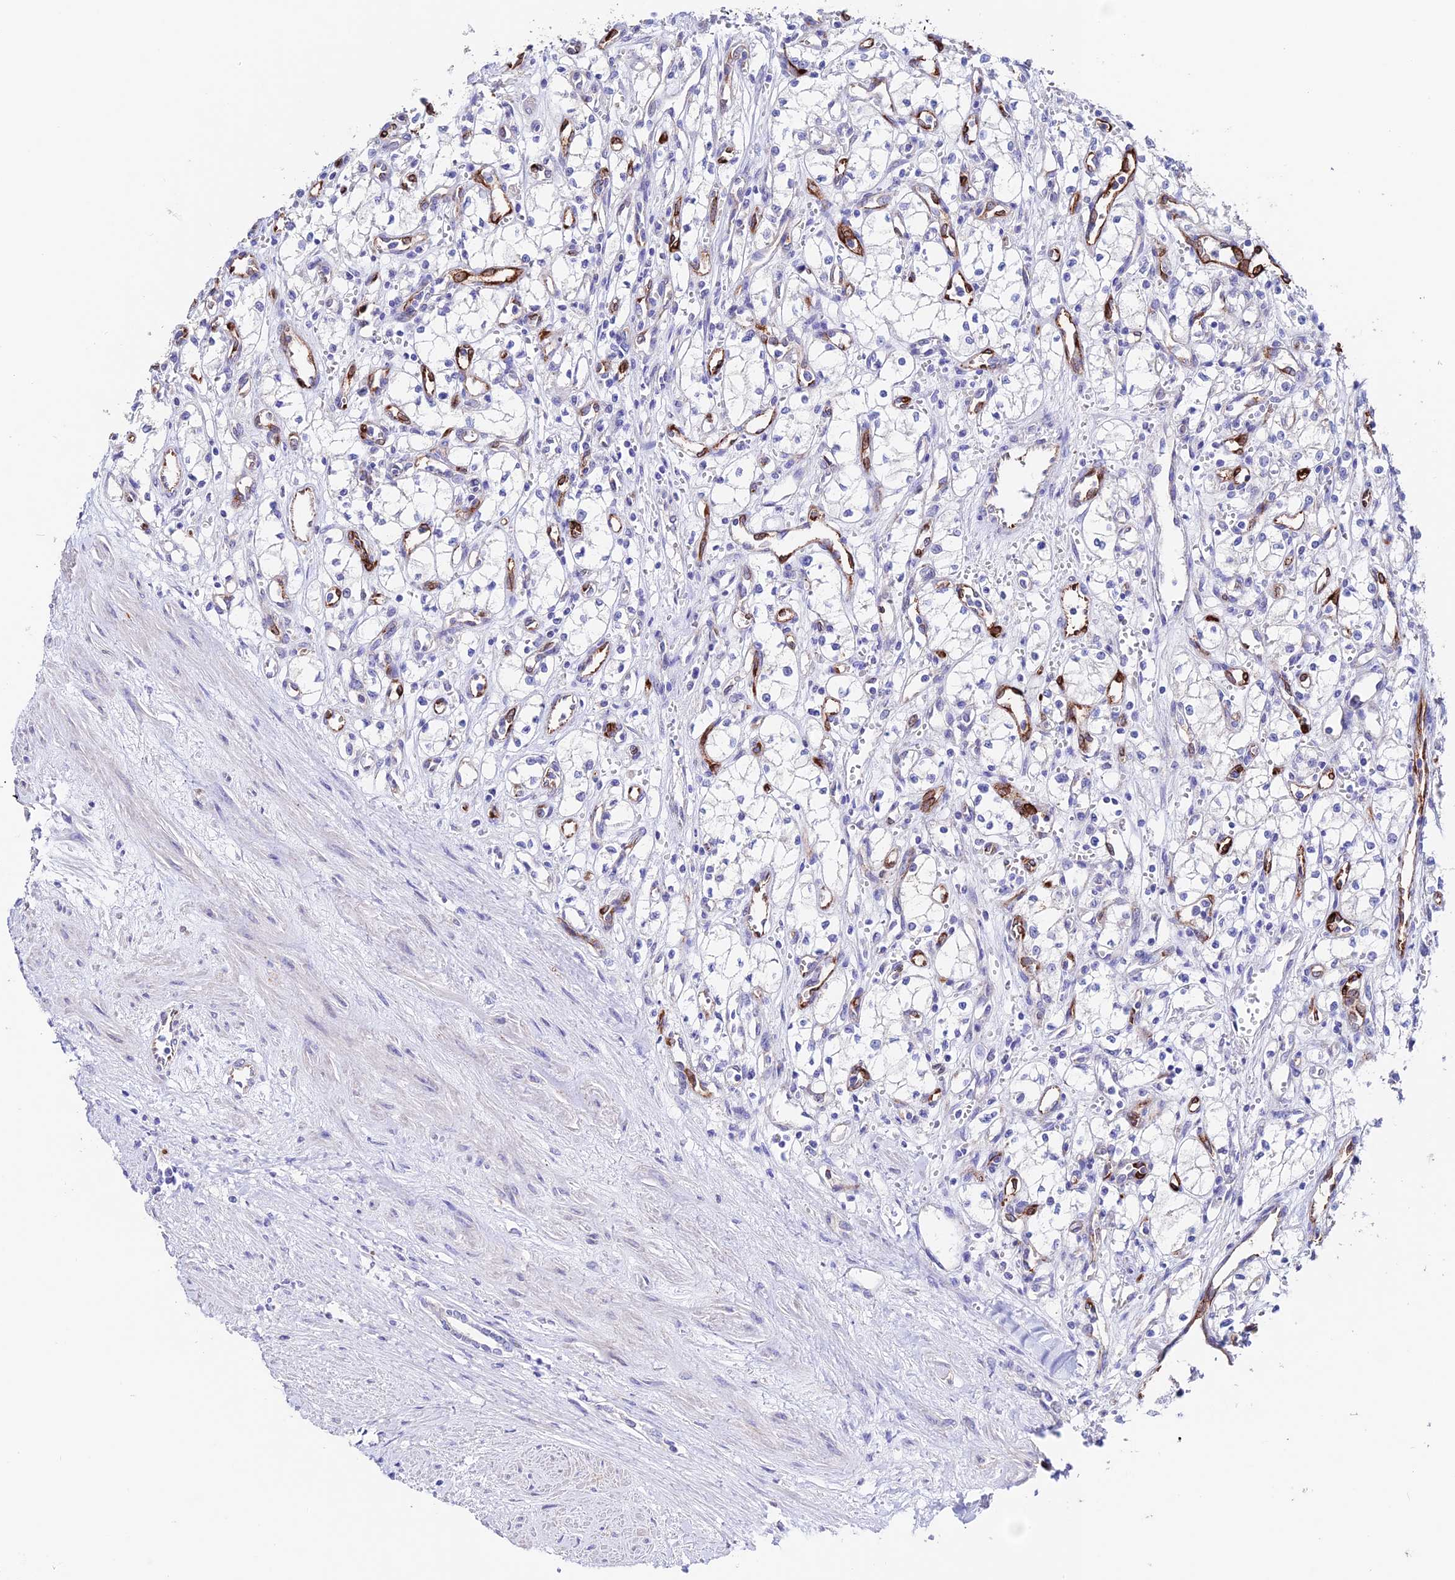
{"staining": {"intensity": "negative", "quantity": "none", "location": "none"}, "tissue": "renal cancer", "cell_type": "Tumor cells", "image_type": "cancer", "snomed": [{"axis": "morphology", "description": "Adenocarcinoma, NOS"}, {"axis": "topography", "description": "Kidney"}], "caption": "This micrograph is of renal cancer (adenocarcinoma) stained with immunohistochemistry (IHC) to label a protein in brown with the nuclei are counter-stained blue. There is no positivity in tumor cells.", "gene": "ESM1", "patient": {"sex": "male", "age": 59}}